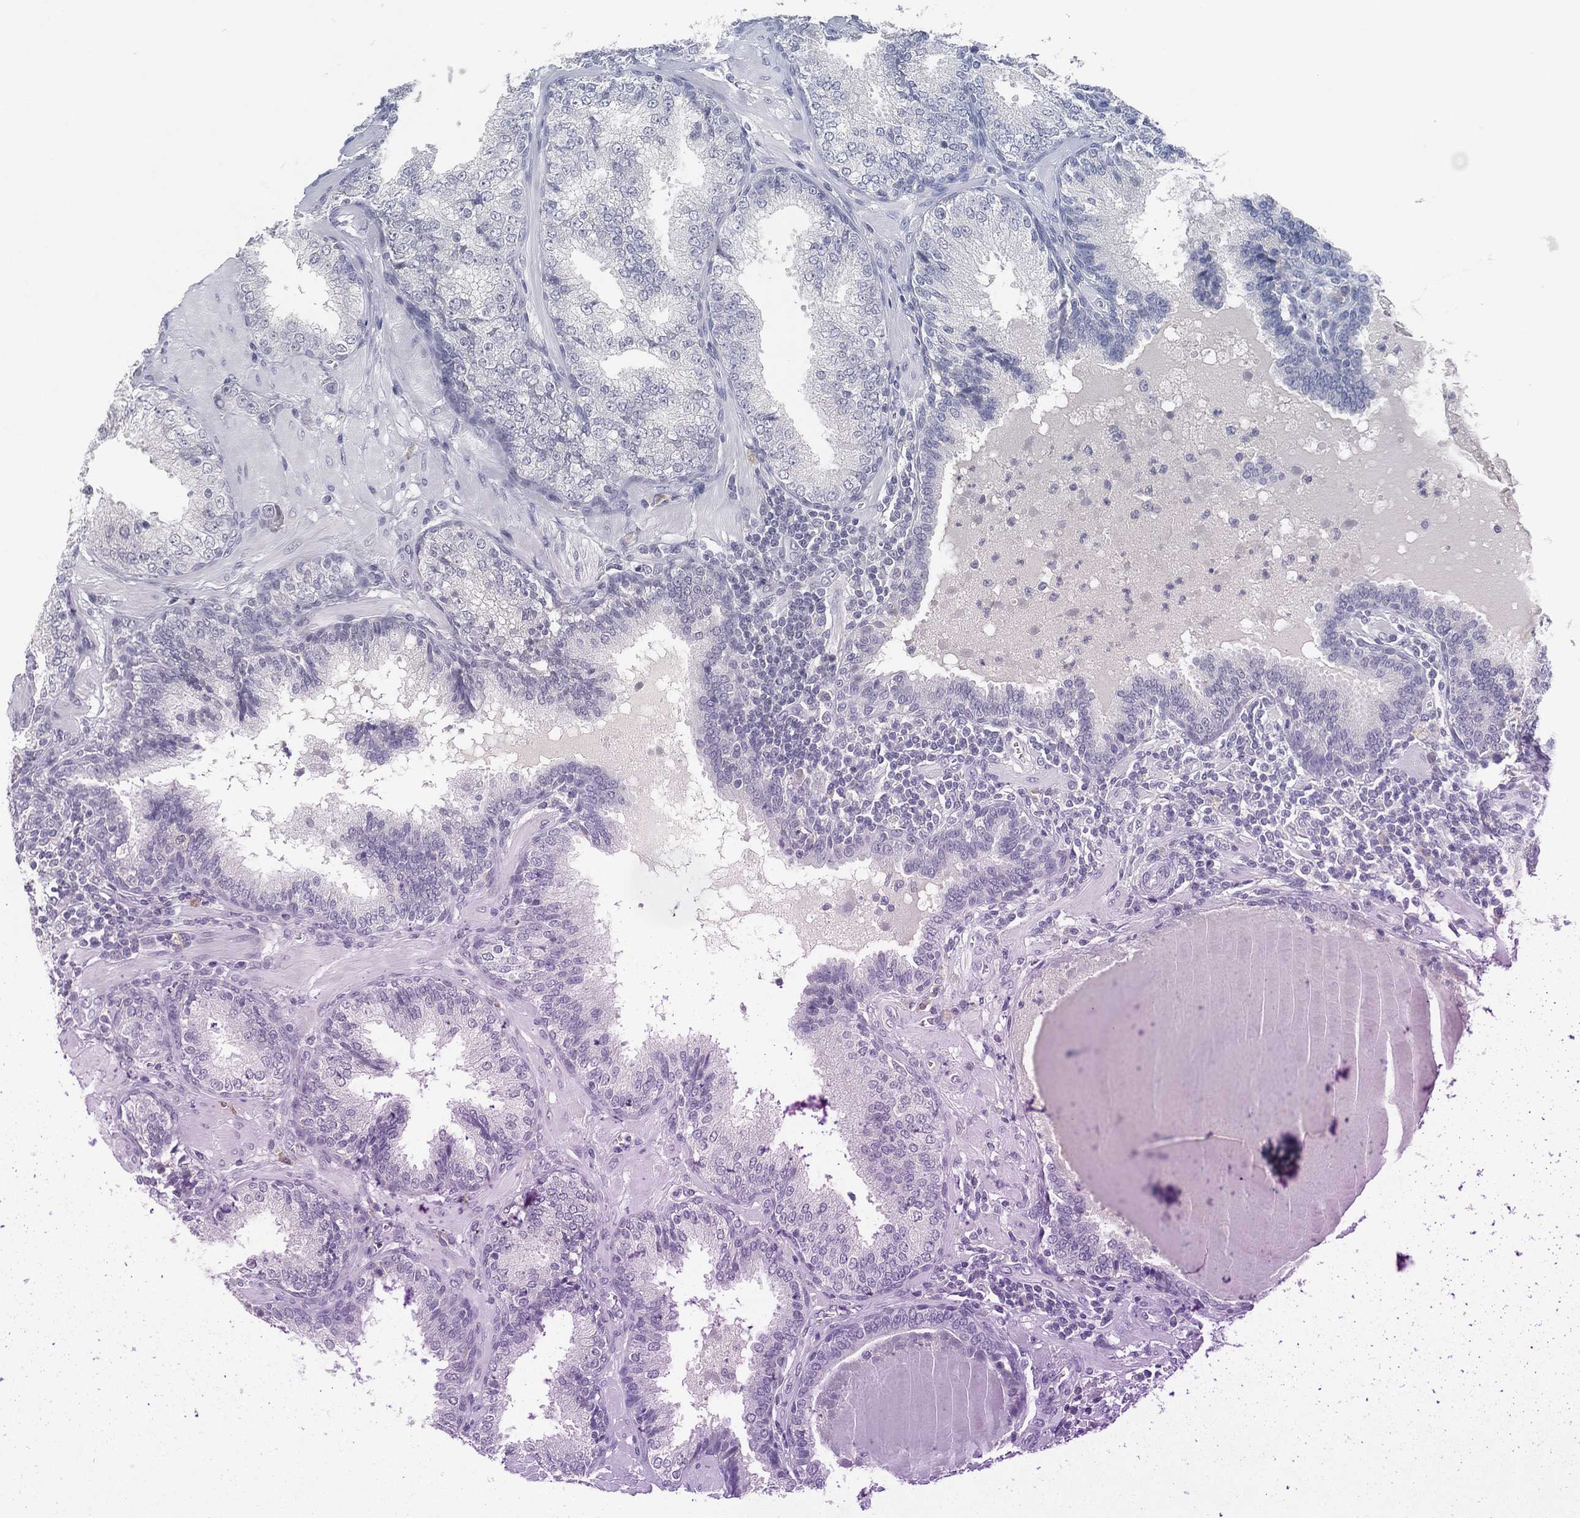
{"staining": {"intensity": "negative", "quantity": "none", "location": "none"}, "tissue": "prostate cancer", "cell_type": "Tumor cells", "image_type": "cancer", "snomed": [{"axis": "morphology", "description": "Adenocarcinoma, NOS"}, {"axis": "topography", "description": "Prostate"}], "caption": "IHC image of adenocarcinoma (prostate) stained for a protein (brown), which displays no staining in tumor cells. (DAB (3,3'-diaminobenzidine) immunohistochemistry (IHC), high magnification).", "gene": "KRT35", "patient": {"sex": "male", "age": 57}}